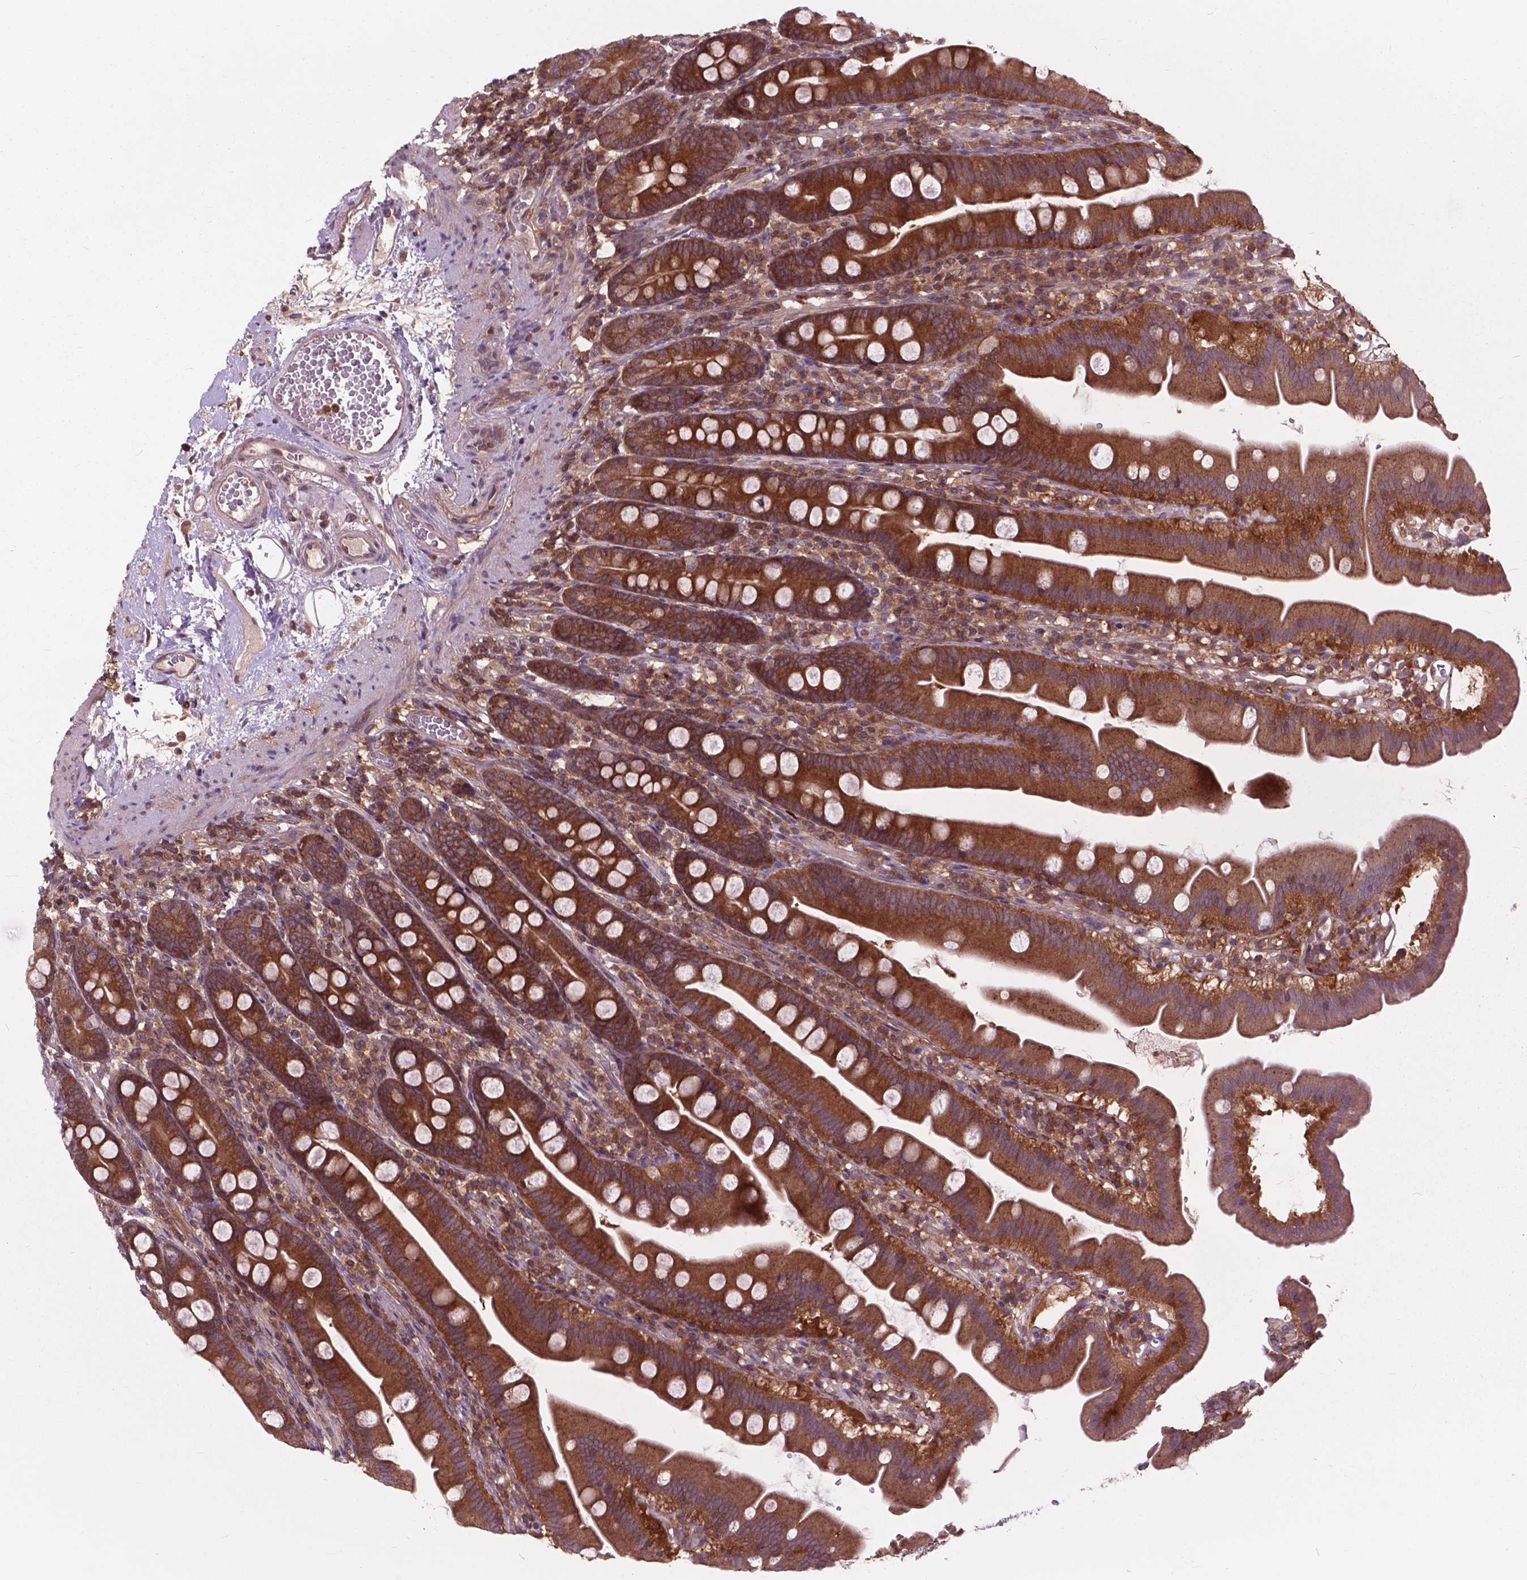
{"staining": {"intensity": "strong", "quantity": ">75%", "location": "cytoplasmic/membranous"}, "tissue": "duodenum", "cell_type": "Glandular cells", "image_type": "normal", "snomed": [{"axis": "morphology", "description": "Normal tissue, NOS"}, {"axis": "topography", "description": "Duodenum"}], "caption": "Glandular cells demonstrate high levels of strong cytoplasmic/membranous positivity in approximately >75% of cells in normal duodenum. Using DAB (3,3'-diaminobenzidine) (brown) and hematoxylin (blue) stains, captured at high magnification using brightfield microscopy.", "gene": "ARAF", "patient": {"sex": "female", "age": 67}}